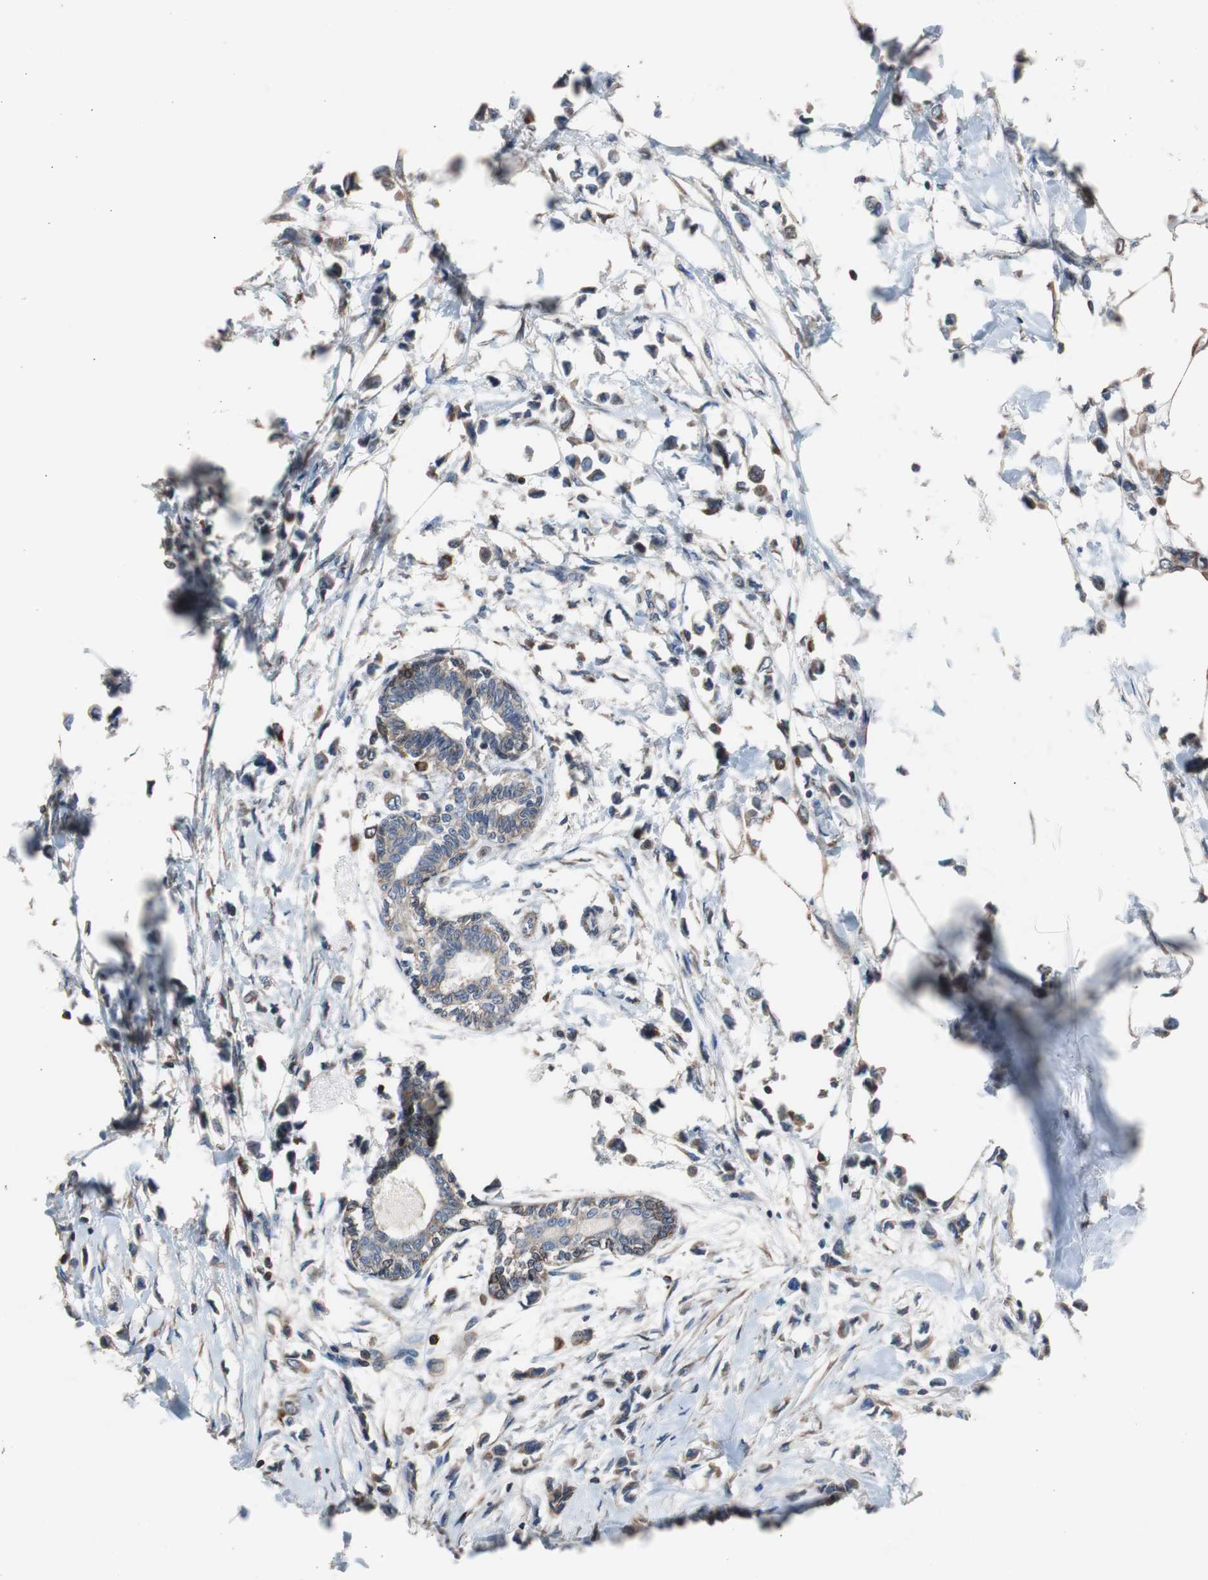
{"staining": {"intensity": "moderate", "quantity": ">75%", "location": "cytoplasmic/membranous"}, "tissue": "breast cancer", "cell_type": "Tumor cells", "image_type": "cancer", "snomed": [{"axis": "morphology", "description": "Lobular carcinoma"}, {"axis": "topography", "description": "Breast"}], "caption": "This photomicrograph shows lobular carcinoma (breast) stained with immunohistochemistry (IHC) to label a protein in brown. The cytoplasmic/membranous of tumor cells show moderate positivity for the protein. Nuclei are counter-stained blue.", "gene": "PBXIP1", "patient": {"sex": "female", "age": 51}}